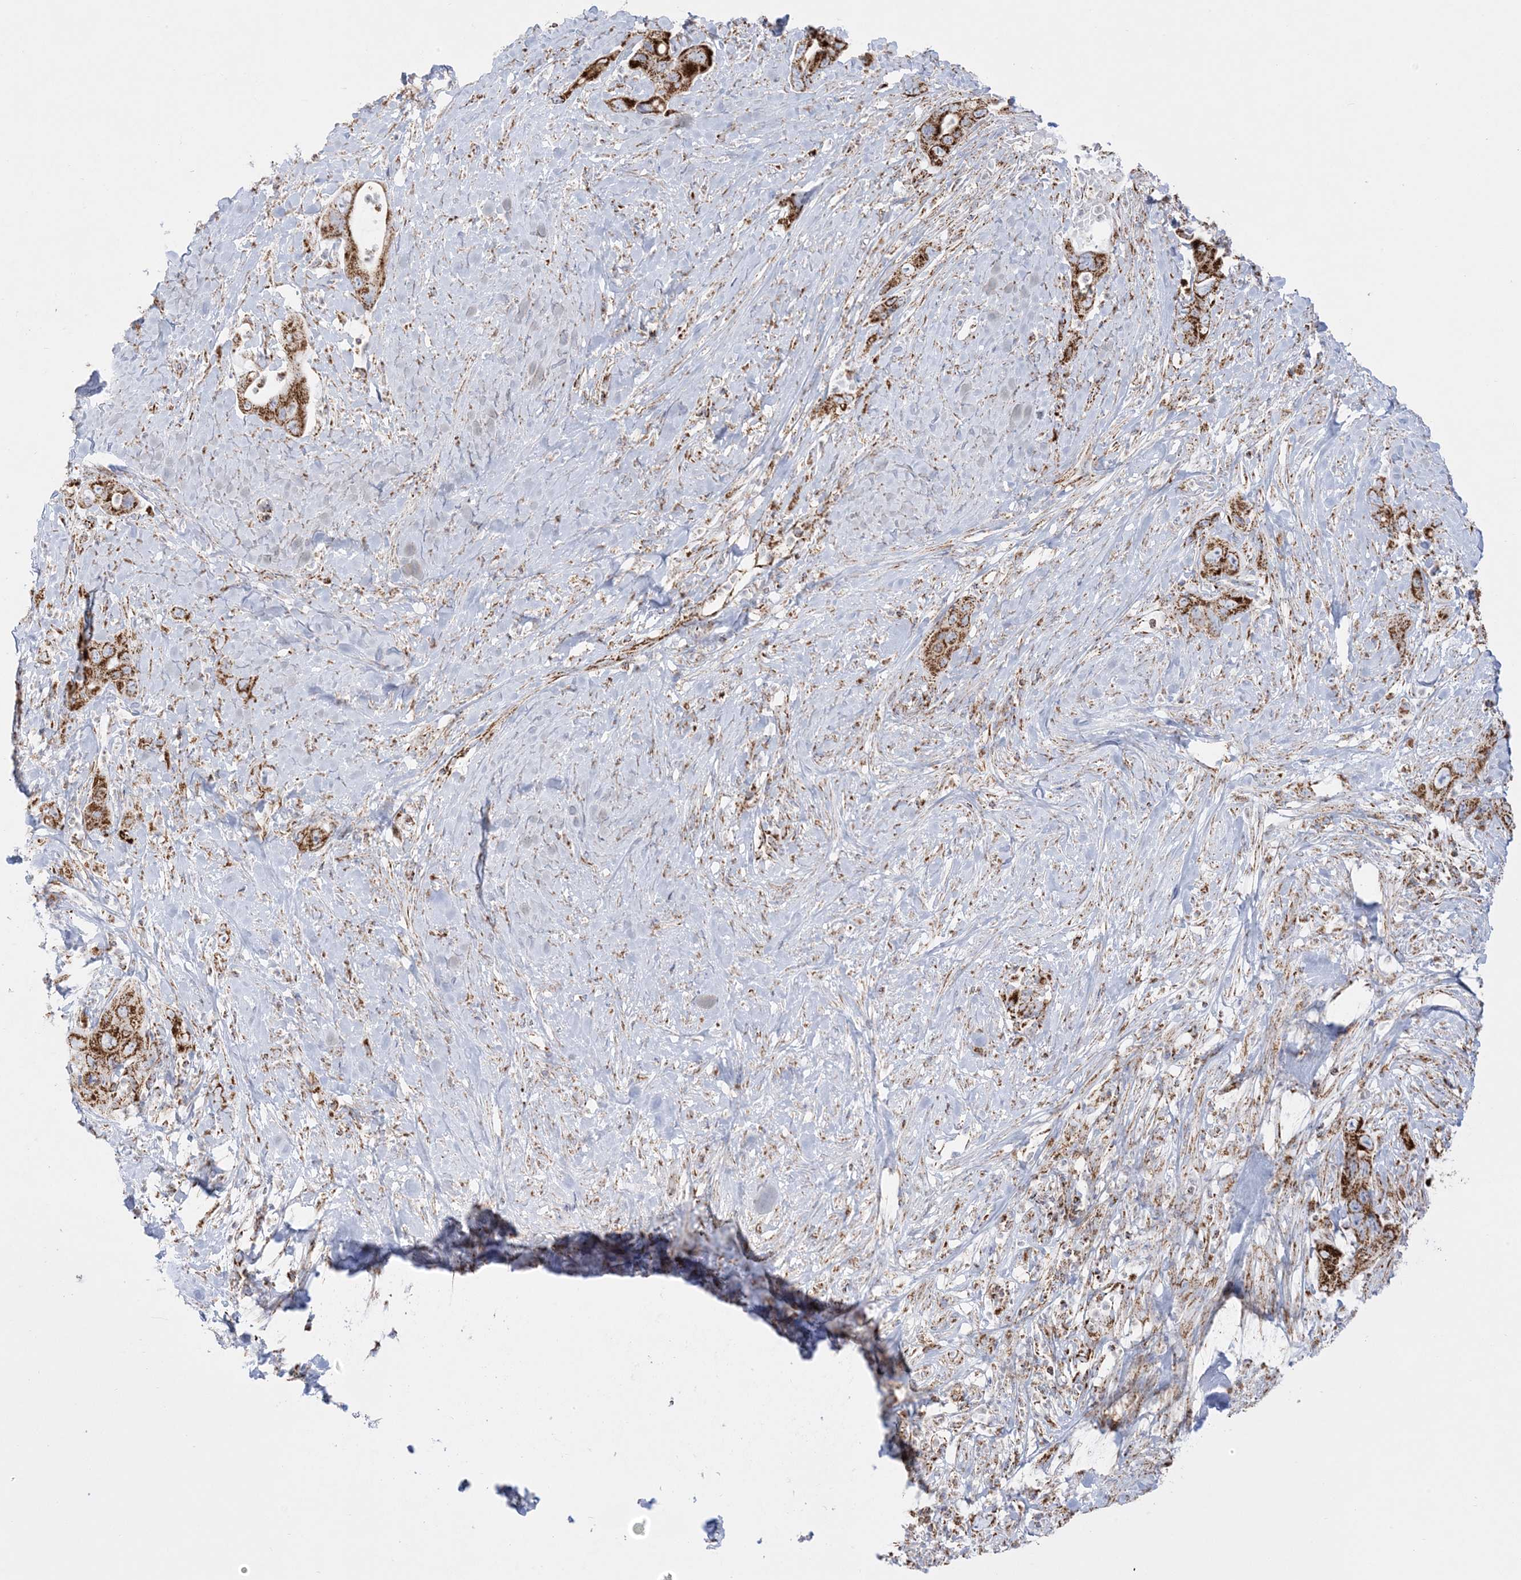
{"staining": {"intensity": "strong", "quantity": ">75%", "location": "cytoplasmic/membranous"}, "tissue": "pancreatic cancer", "cell_type": "Tumor cells", "image_type": "cancer", "snomed": [{"axis": "morphology", "description": "Adenocarcinoma, NOS"}, {"axis": "topography", "description": "Pancreas"}], "caption": "Immunohistochemical staining of human adenocarcinoma (pancreatic) demonstrates high levels of strong cytoplasmic/membranous protein positivity in approximately >75% of tumor cells. (DAB IHC, brown staining for protein, blue staining for nuclei).", "gene": "MRPS36", "patient": {"sex": "female", "age": 71}}